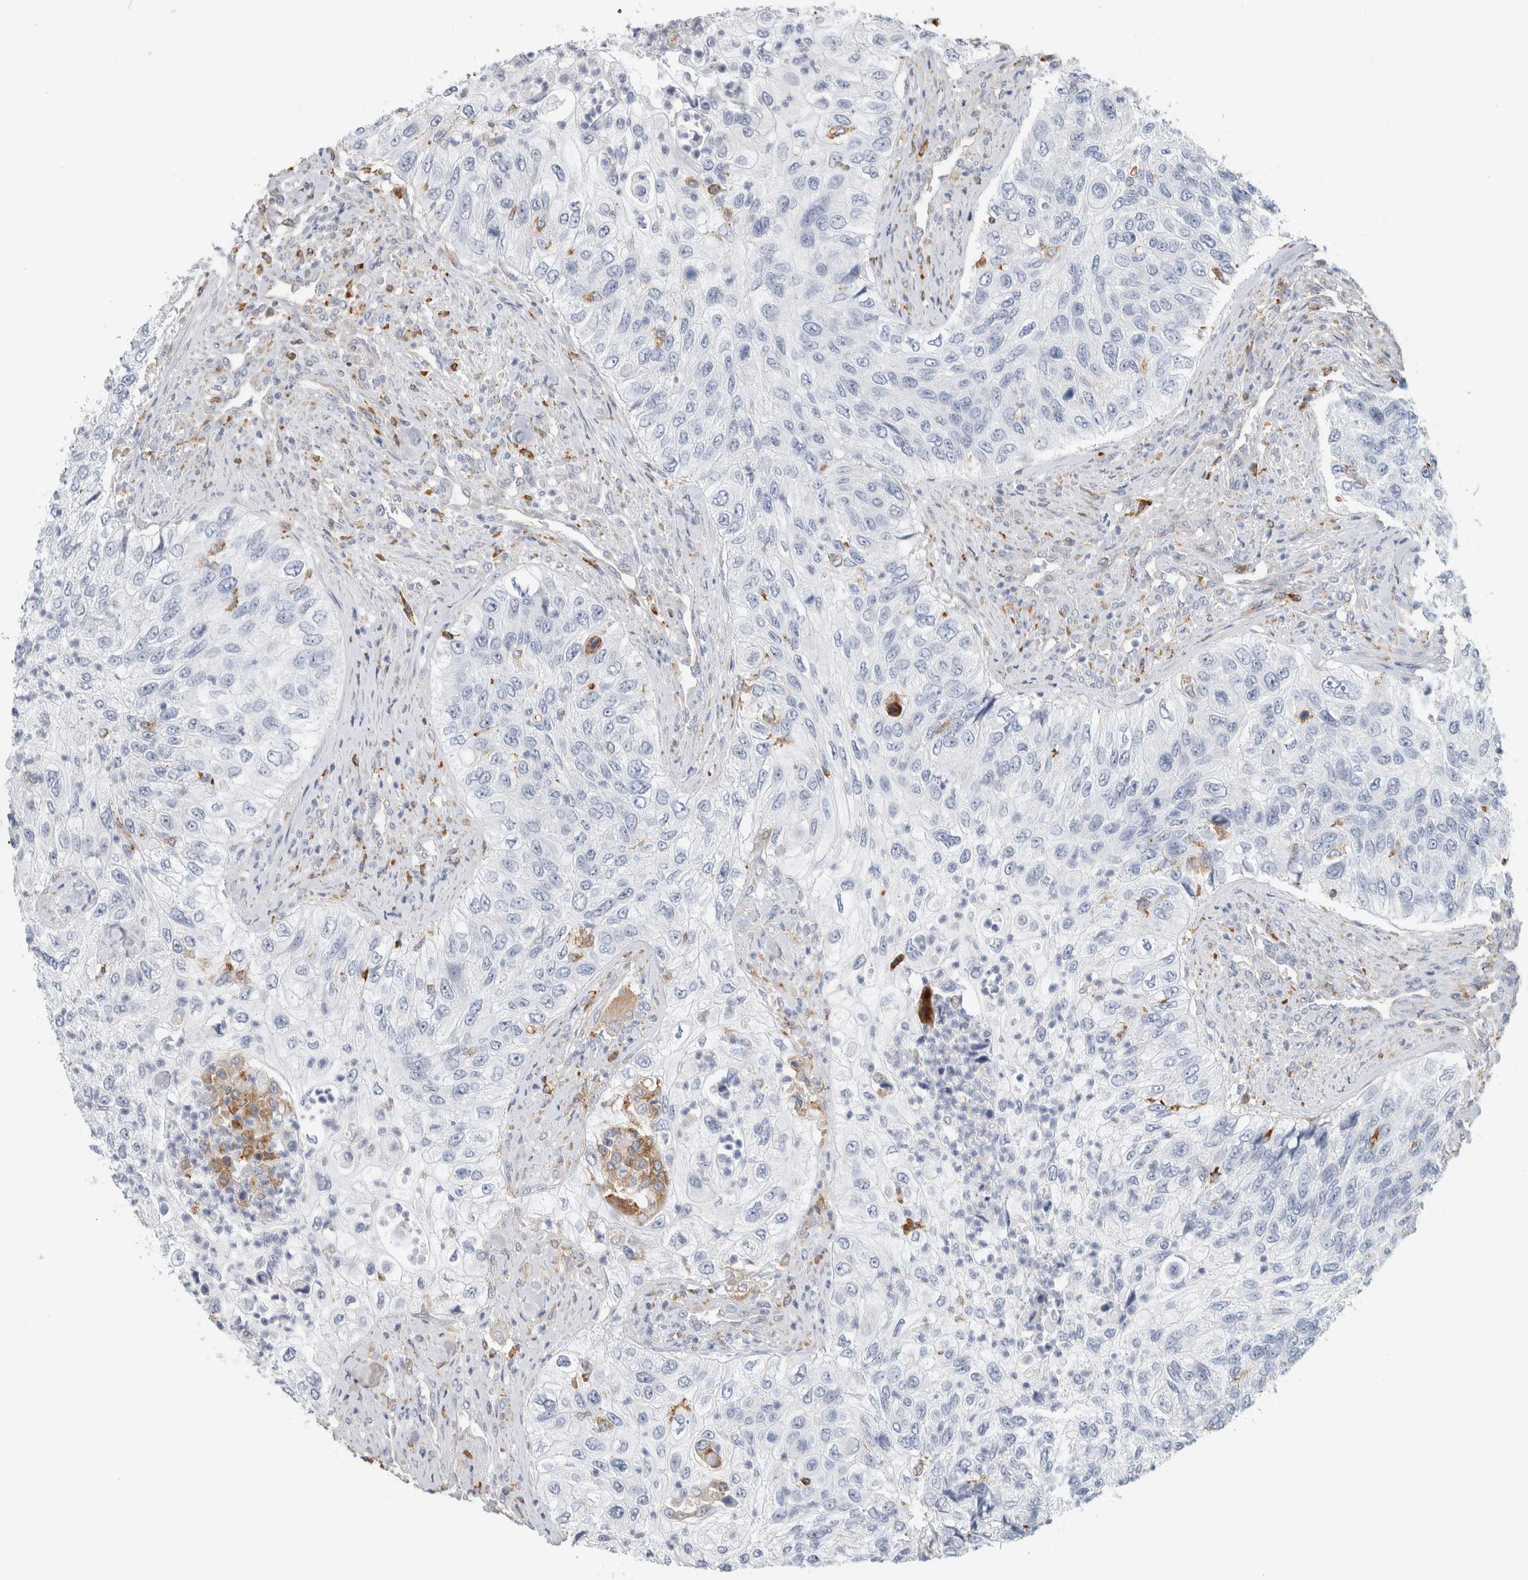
{"staining": {"intensity": "negative", "quantity": "none", "location": "none"}, "tissue": "urothelial cancer", "cell_type": "Tumor cells", "image_type": "cancer", "snomed": [{"axis": "morphology", "description": "Urothelial carcinoma, High grade"}, {"axis": "topography", "description": "Urinary bladder"}], "caption": "The histopathology image exhibits no significant expression in tumor cells of urothelial cancer. Nuclei are stained in blue.", "gene": "LY86", "patient": {"sex": "female", "age": 60}}